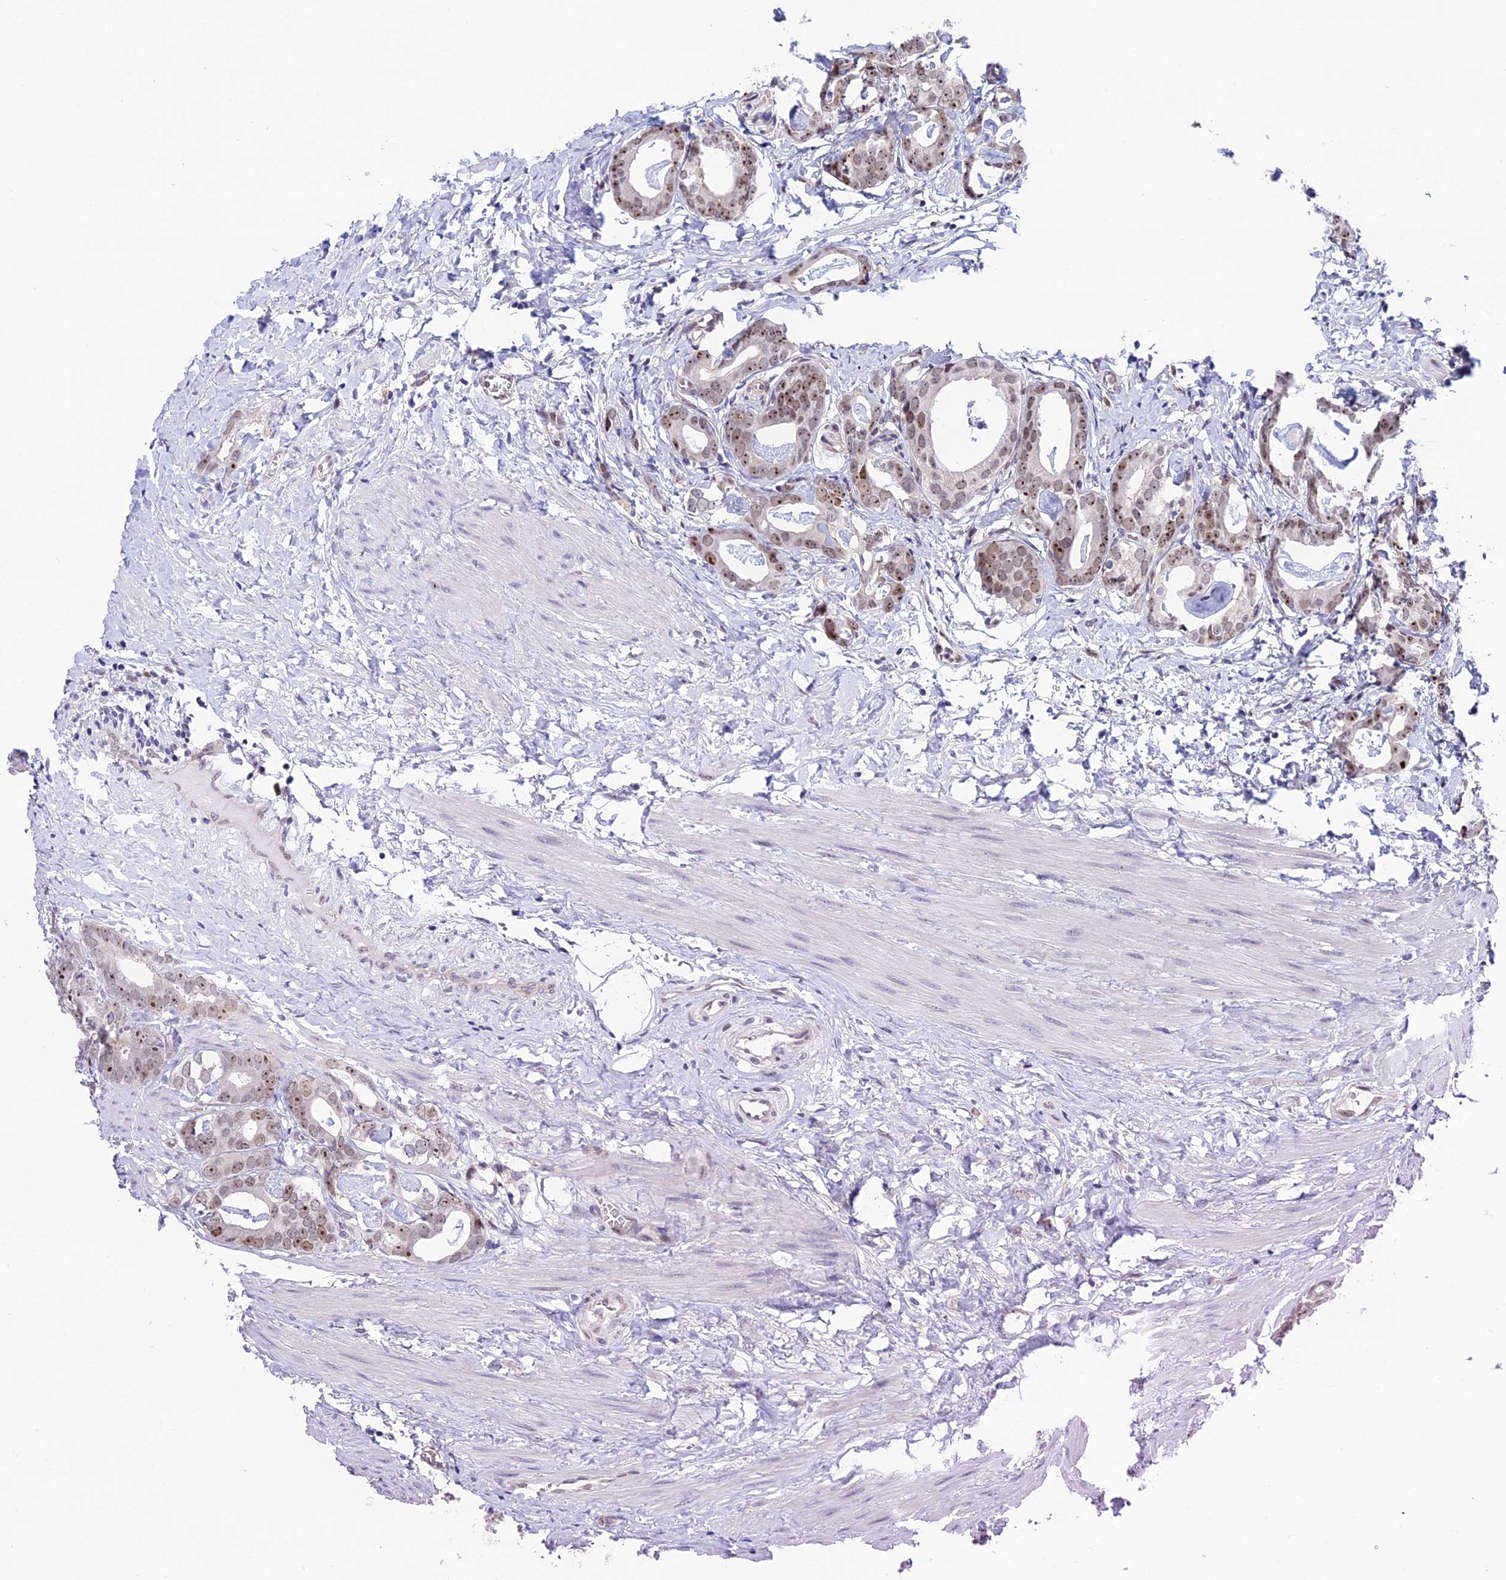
{"staining": {"intensity": "moderate", "quantity": ">75%", "location": "nuclear"}, "tissue": "prostate cancer", "cell_type": "Tumor cells", "image_type": "cancer", "snomed": [{"axis": "morphology", "description": "Adenocarcinoma, Low grade"}, {"axis": "topography", "description": "Prostate"}], "caption": "Prostate low-grade adenocarcinoma stained for a protein (brown) displays moderate nuclear positive expression in about >75% of tumor cells.", "gene": "CCDC86", "patient": {"sex": "male", "age": 71}}